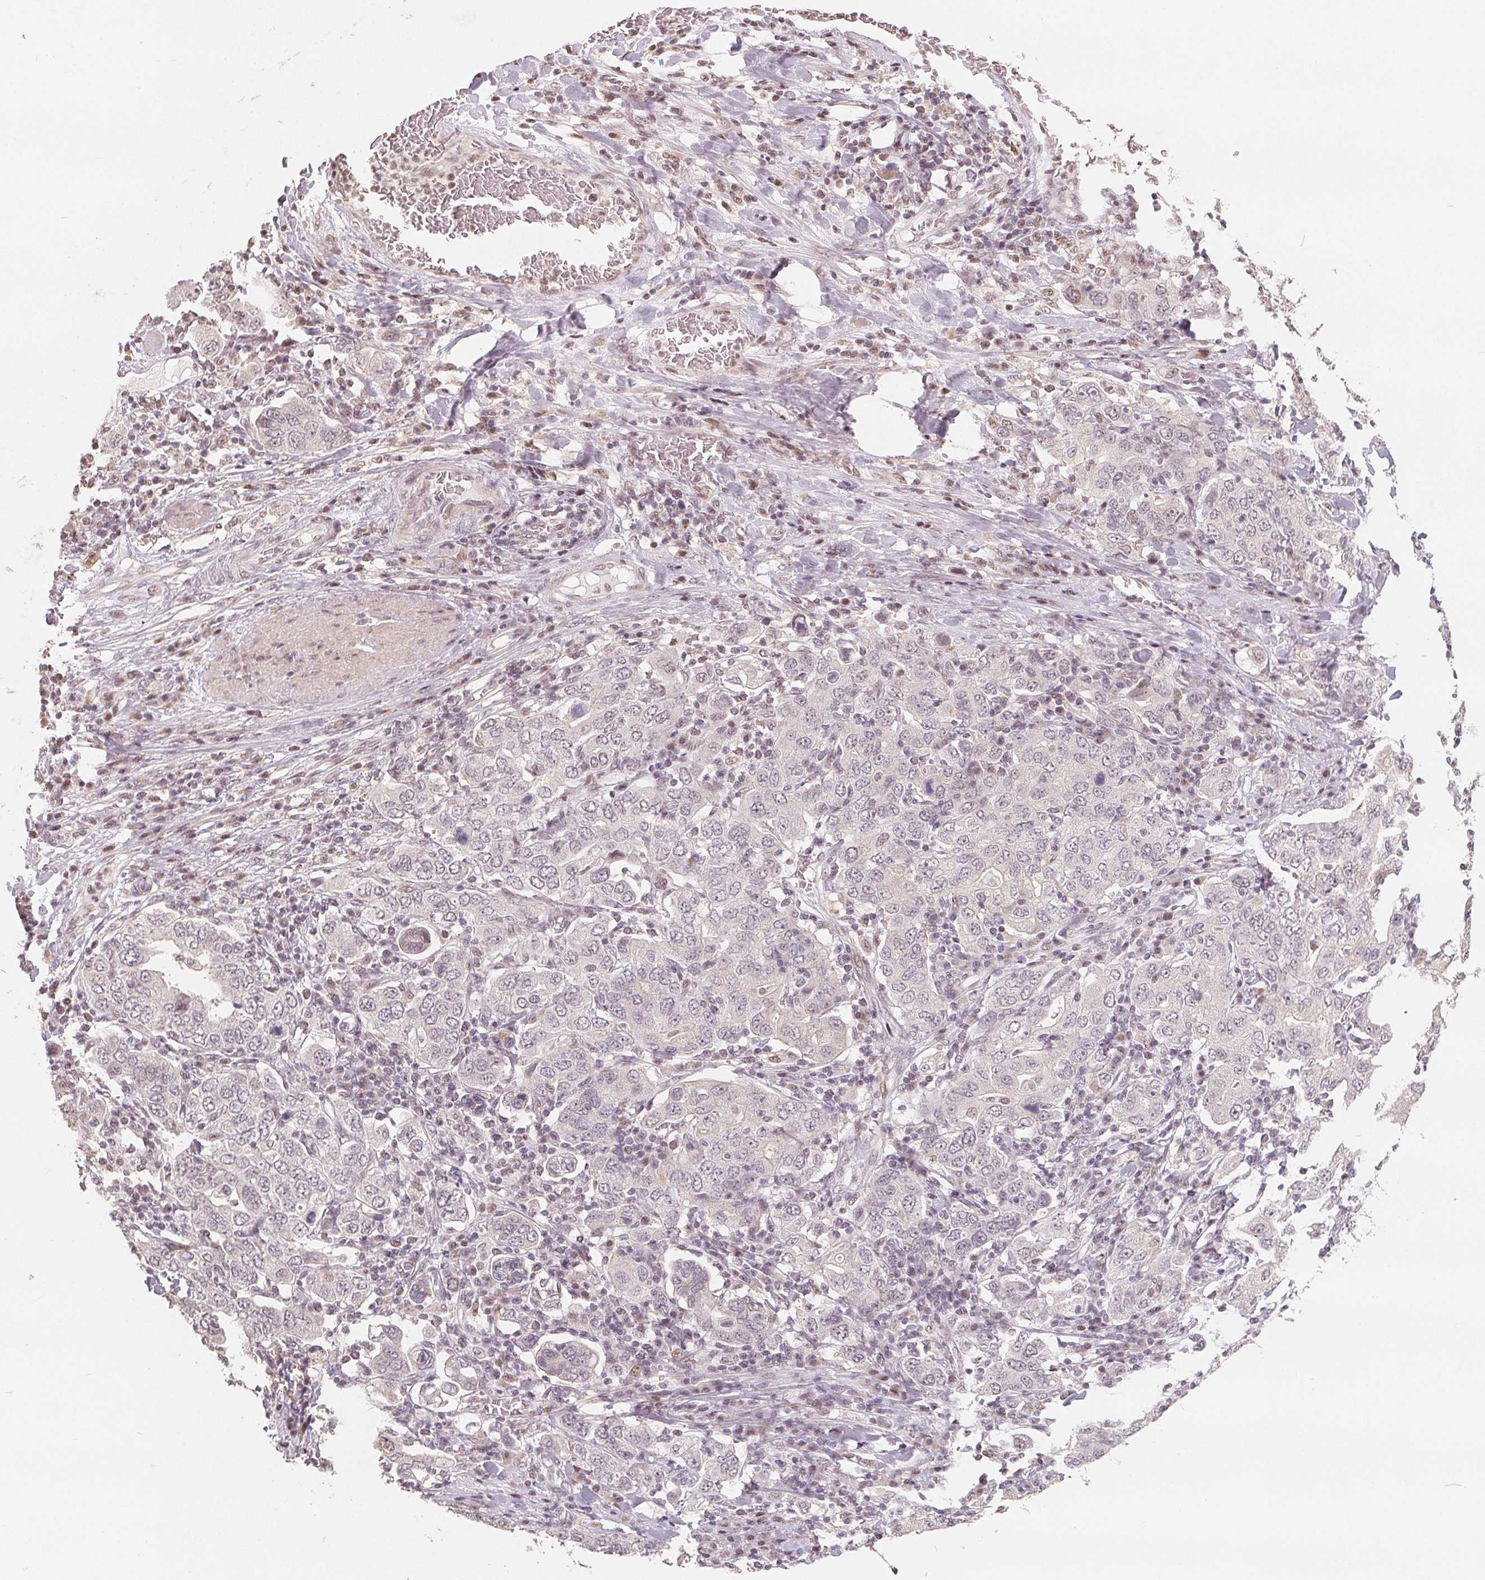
{"staining": {"intensity": "negative", "quantity": "none", "location": "none"}, "tissue": "stomach cancer", "cell_type": "Tumor cells", "image_type": "cancer", "snomed": [{"axis": "morphology", "description": "Adenocarcinoma, NOS"}, {"axis": "topography", "description": "Stomach, upper"}, {"axis": "topography", "description": "Stomach"}], "caption": "An immunohistochemistry image of adenocarcinoma (stomach) is shown. There is no staining in tumor cells of adenocarcinoma (stomach).", "gene": "CCDC138", "patient": {"sex": "male", "age": 62}}